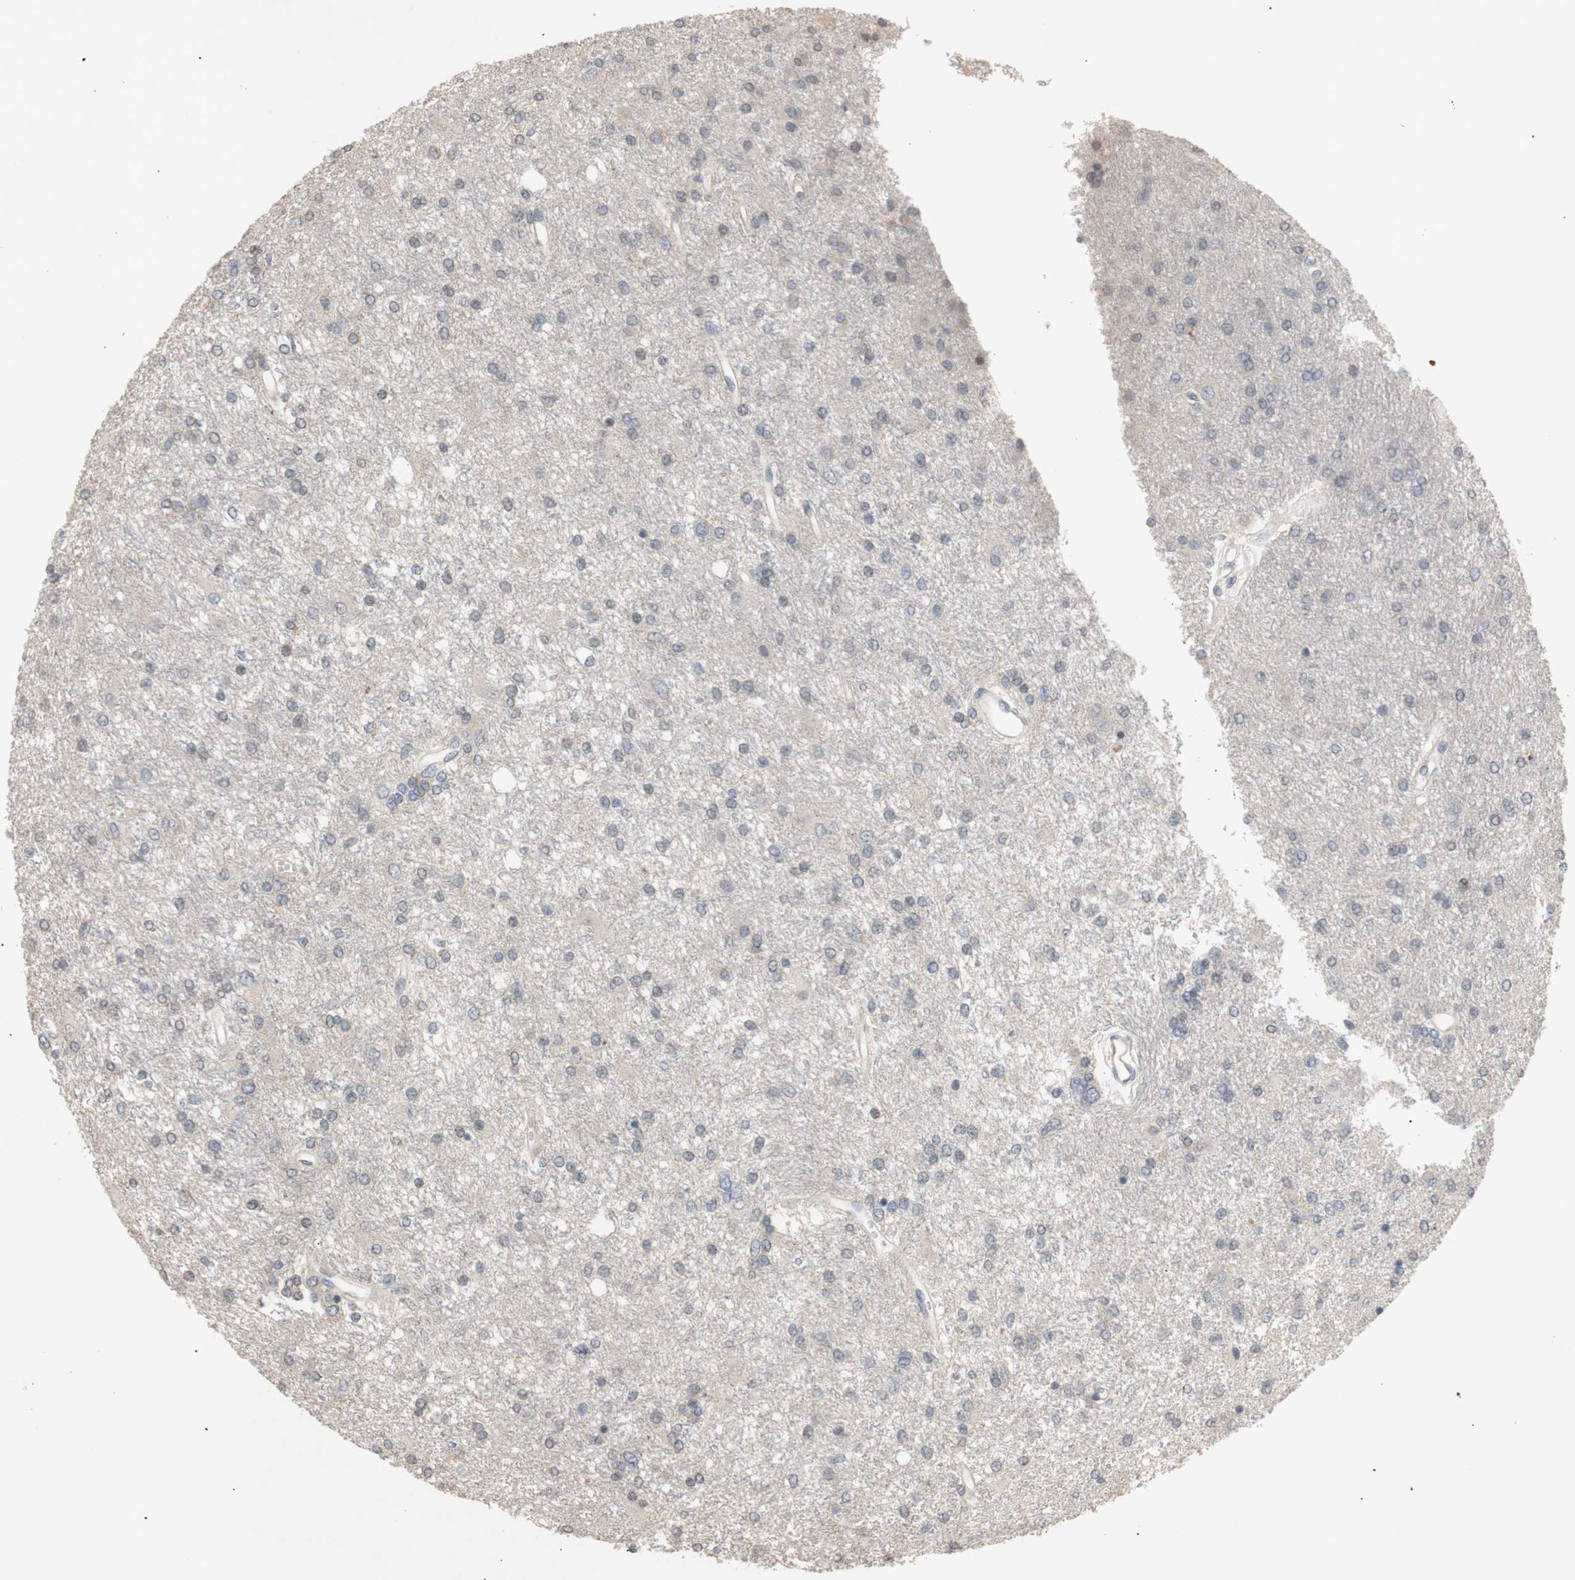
{"staining": {"intensity": "moderate", "quantity": "<25%", "location": "cytoplasmic/membranous,nuclear"}, "tissue": "glioma", "cell_type": "Tumor cells", "image_type": "cancer", "snomed": [{"axis": "morphology", "description": "Glioma, malignant, High grade"}, {"axis": "topography", "description": "Brain"}], "caption": "This is an image of IHC staining of high-grade glioma (malignant), which shows moderate staining in the cytoplasmic/membranous and nuclear of tumor cells.", "gene": "FOSB", "patient": {"sex": "female", "age": 59}}